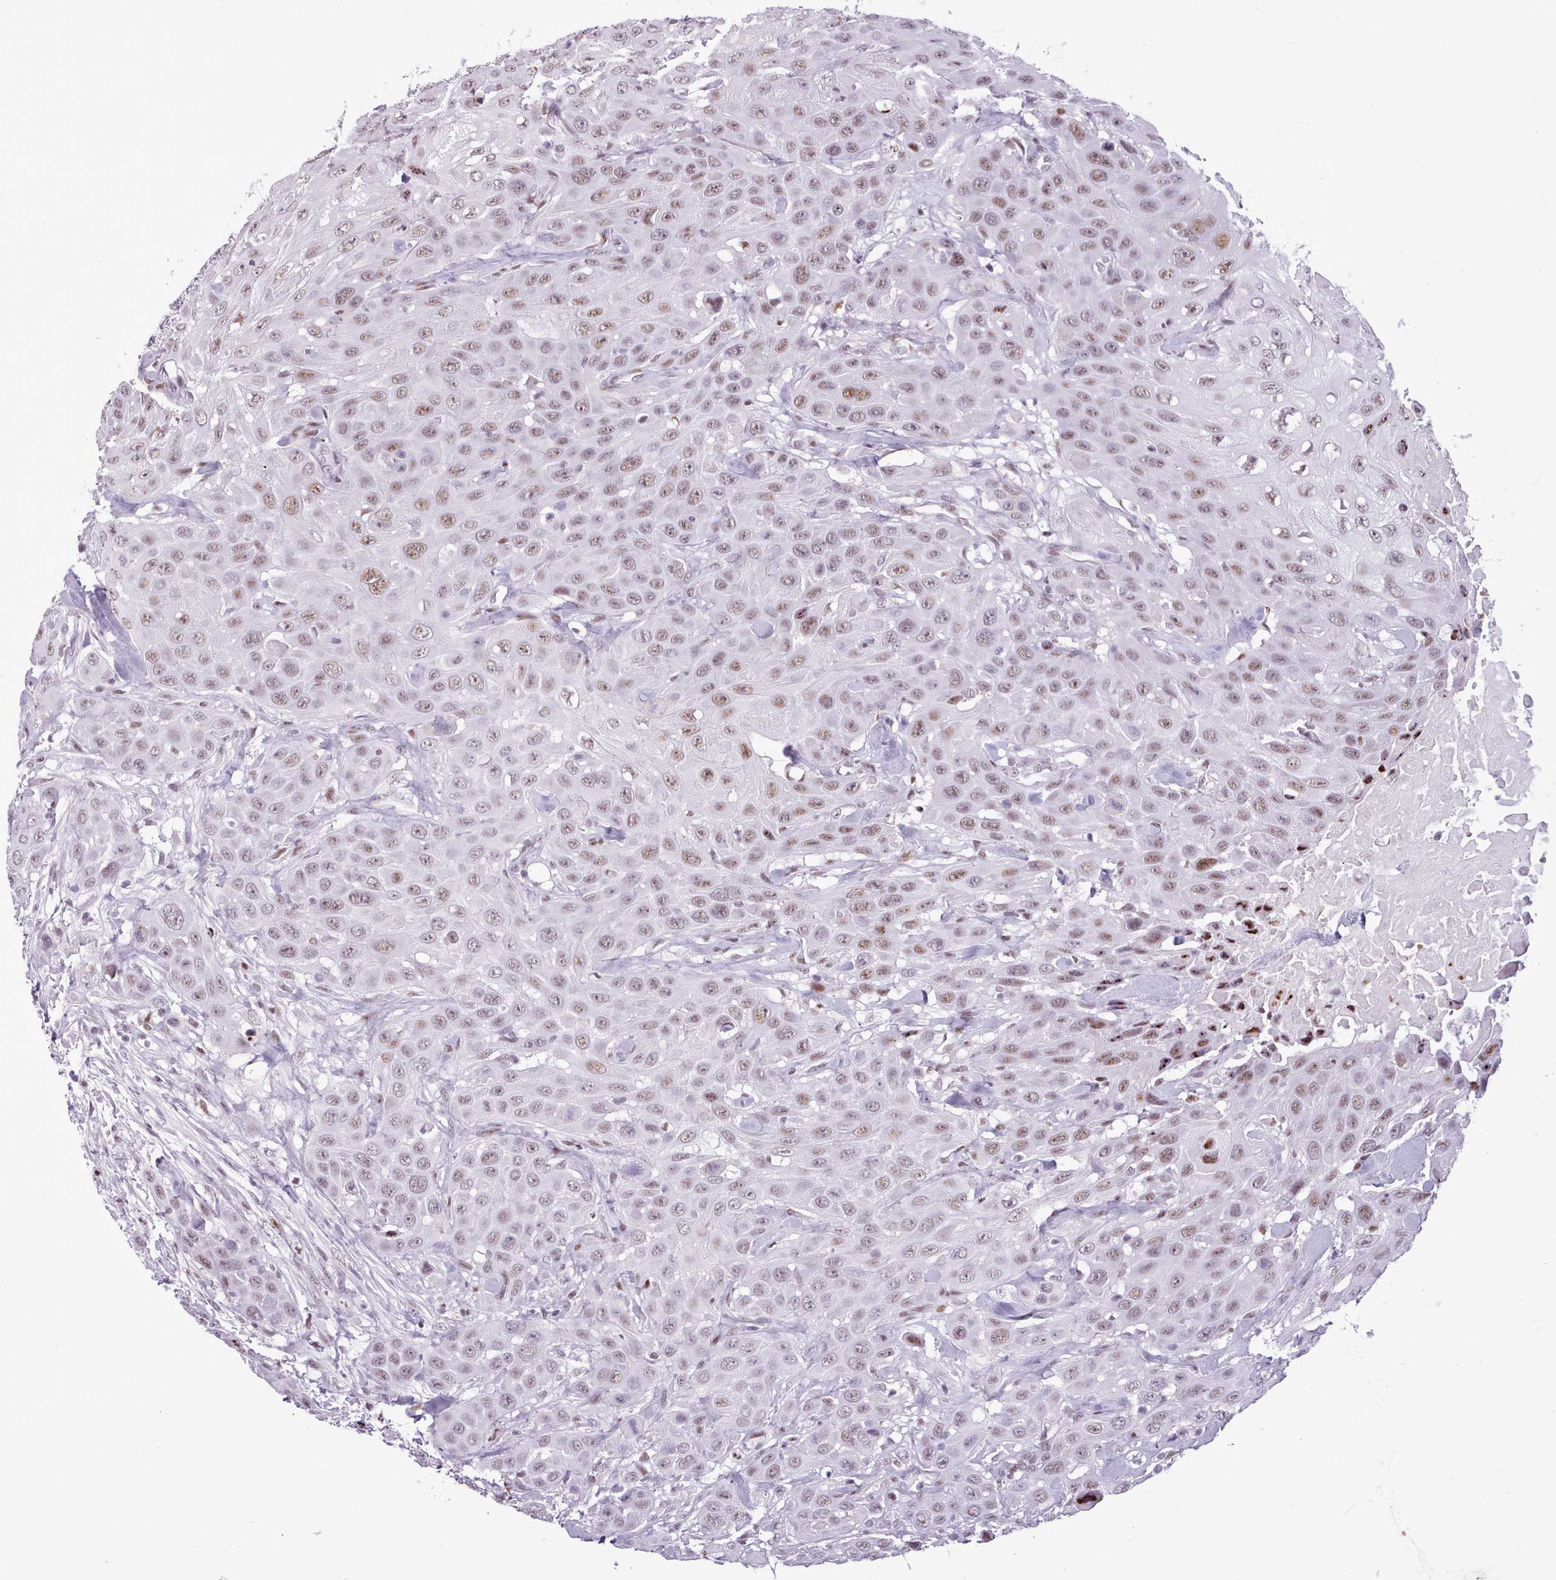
{"staining": {"intensity": "weak", "quantity": ">75%", "location": "nuclear"}, "tissue": "head and neck cancer", "cell_type": "Tumor cells", "image_type": "cancer", "snomed": [{"axis": "morphology", "description": "Squamous cell carcinoma, NOS"}, {"axis": "topography", "description": "Head-Neck"}], "caption": "DAB immunohistochemical staining of human head and neck cancer (squamous cell carcinoma) shows weak nuclear protein expression in approximately >75% of tumor cells. (IHC, brightfield microscopy, high magnification).", "gene": "SRSF4", "patient": {"sex": "male", "age": 81}}